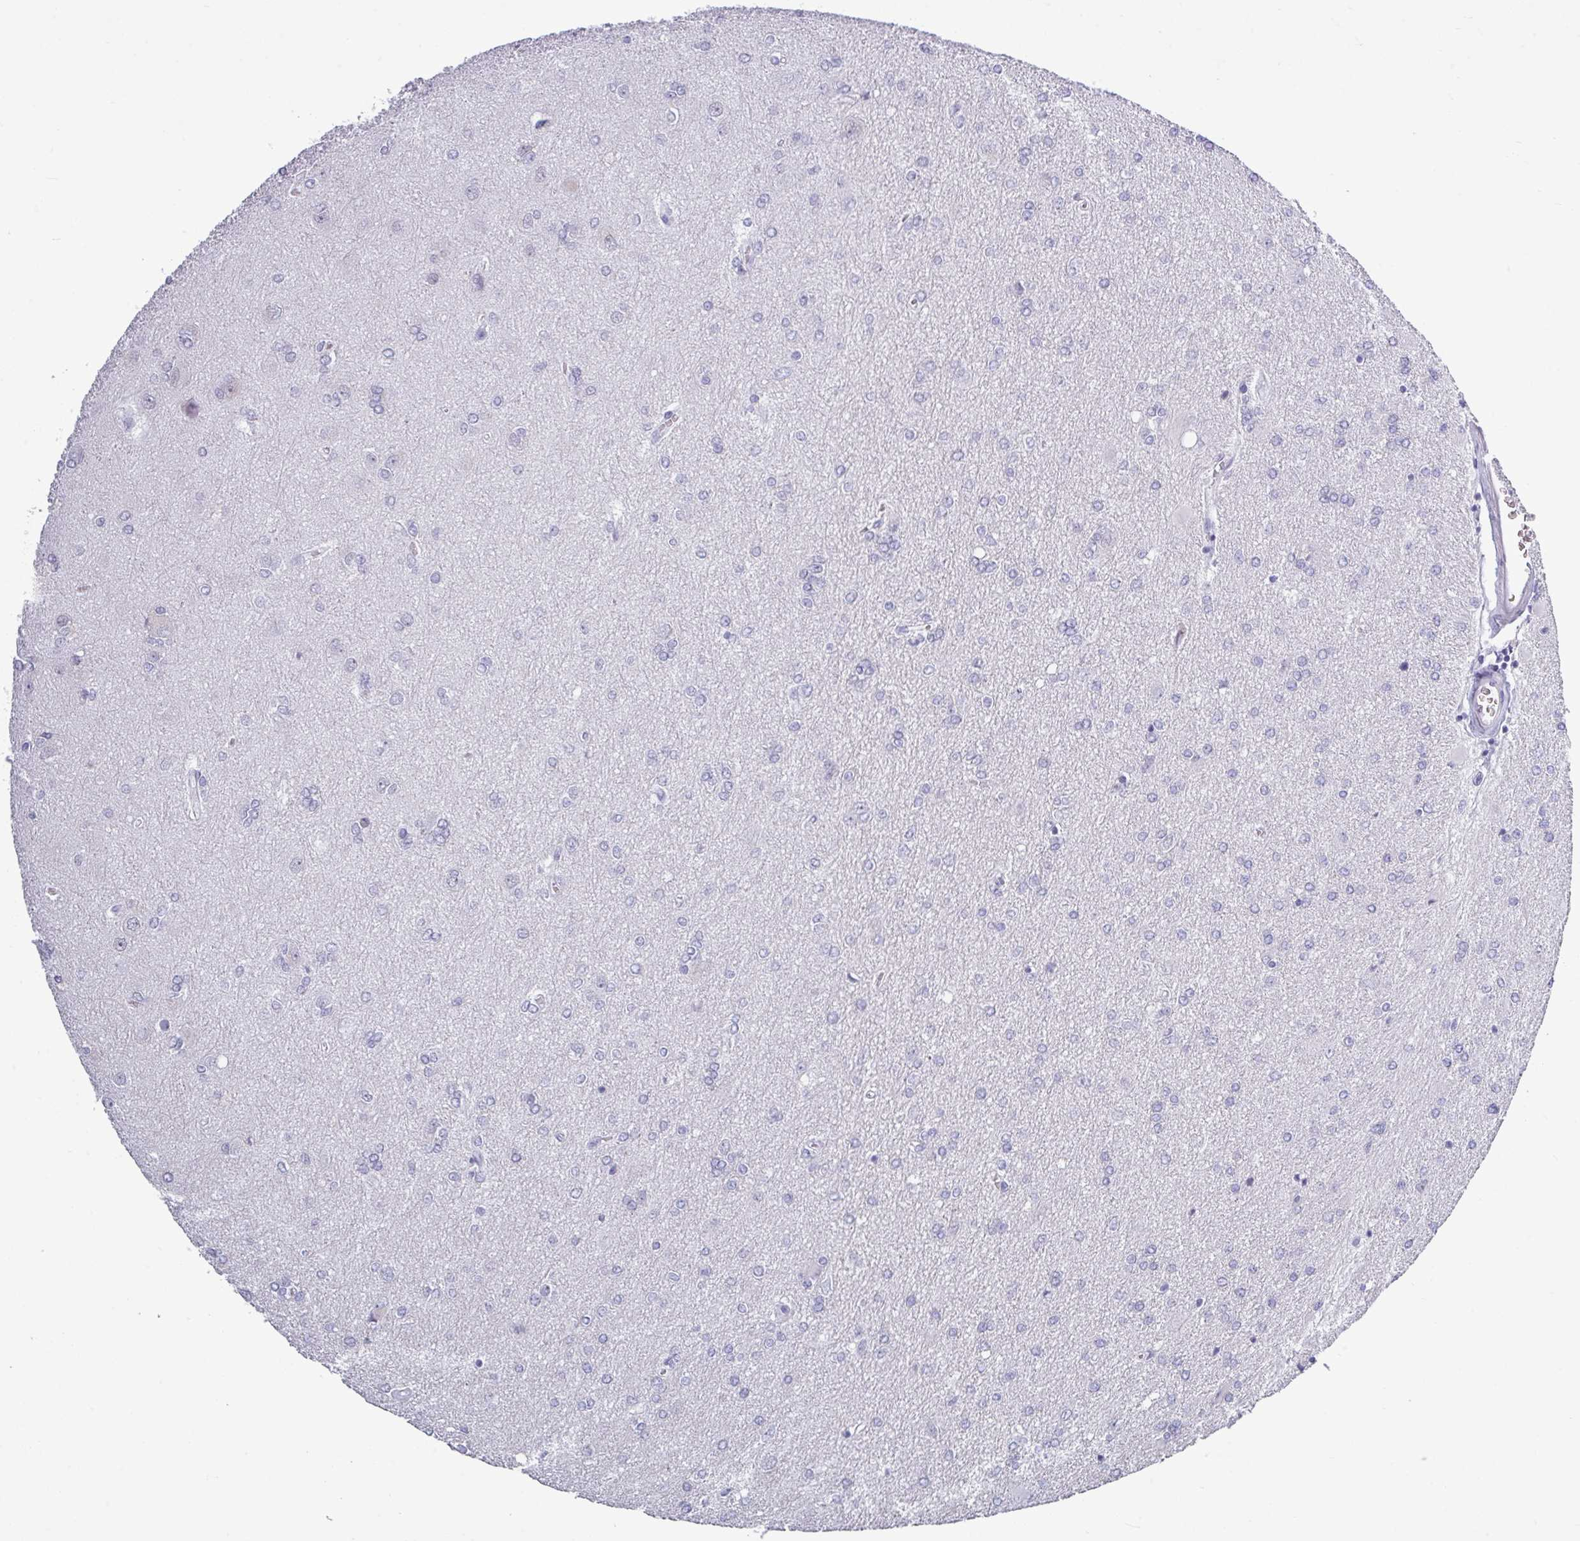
{"staining": {"intensity": "negative", "quantity": "none", "location": "none"}, "tissue": "glioma", "cell_type": "Tumor cells", "image_type": "cancer", "snomed": [{"axis": "morphology", "description": "Glioma, malignant, High grade"}, {"axis": "topography", "description": "Brain"}], "caption": "The histopathology image shows no significant expression in tumor cells of malignant glioma (high-grade).", "gene": "SRGAP1", "patient": {"sex": "male", "age": 67}}